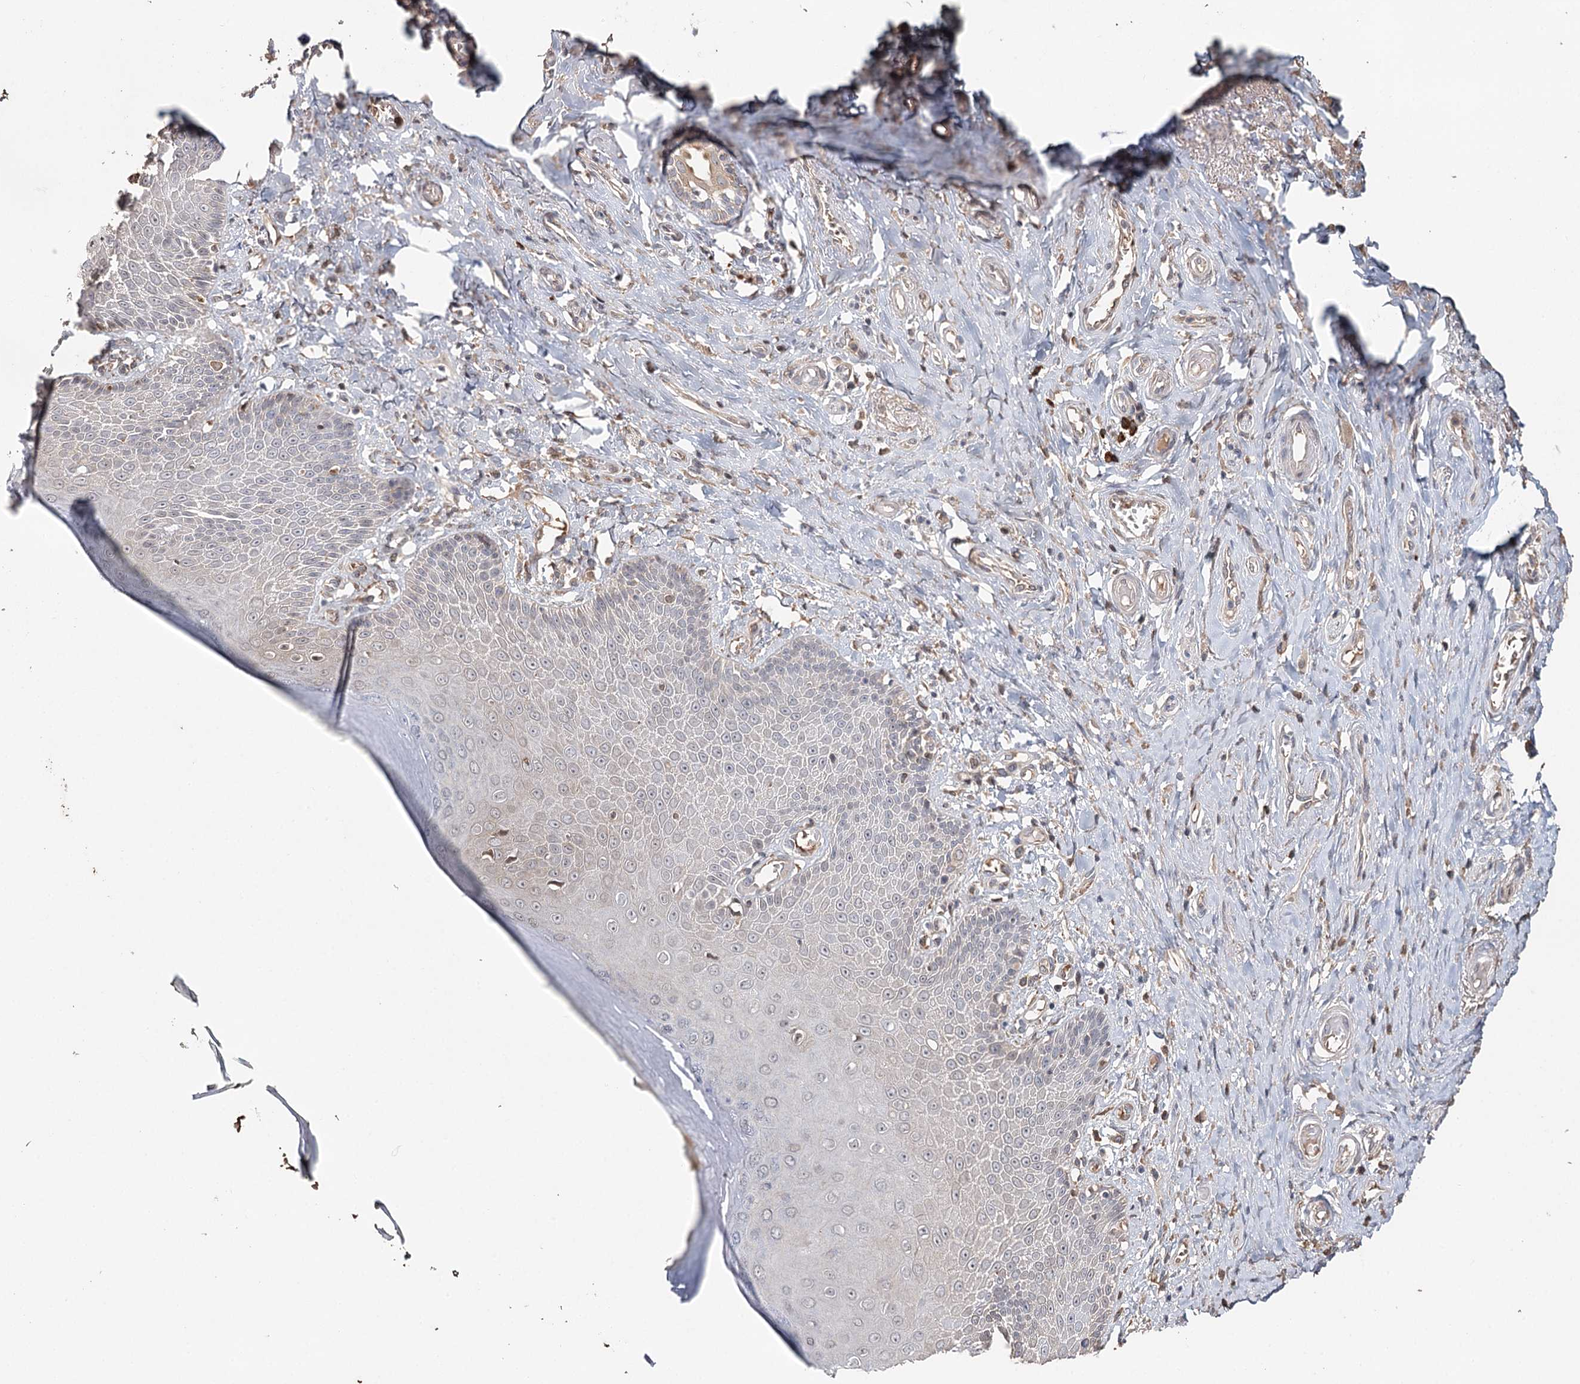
{"staining": {"intensity": "negative", "quantity": "none", "location": "none"}, "tissue": "skin", "cell_type": "Epidermal cells", "image_type": "normal", "snomed": [{"axis": "morphology", "description": "Normal tissue, NOS"}, {"axis": "topography", "description": "Anal"}], "caption": "IHC of benign skin reveals no staining in epidermal cells. The staining was performed using DAB to visualize the protein expression in brown, while the nuclei were stained in blue with hematoxylin (Magnification: 20x).", "gene": "SYVN1", "patient": {"sex": "male", "age": 78}}